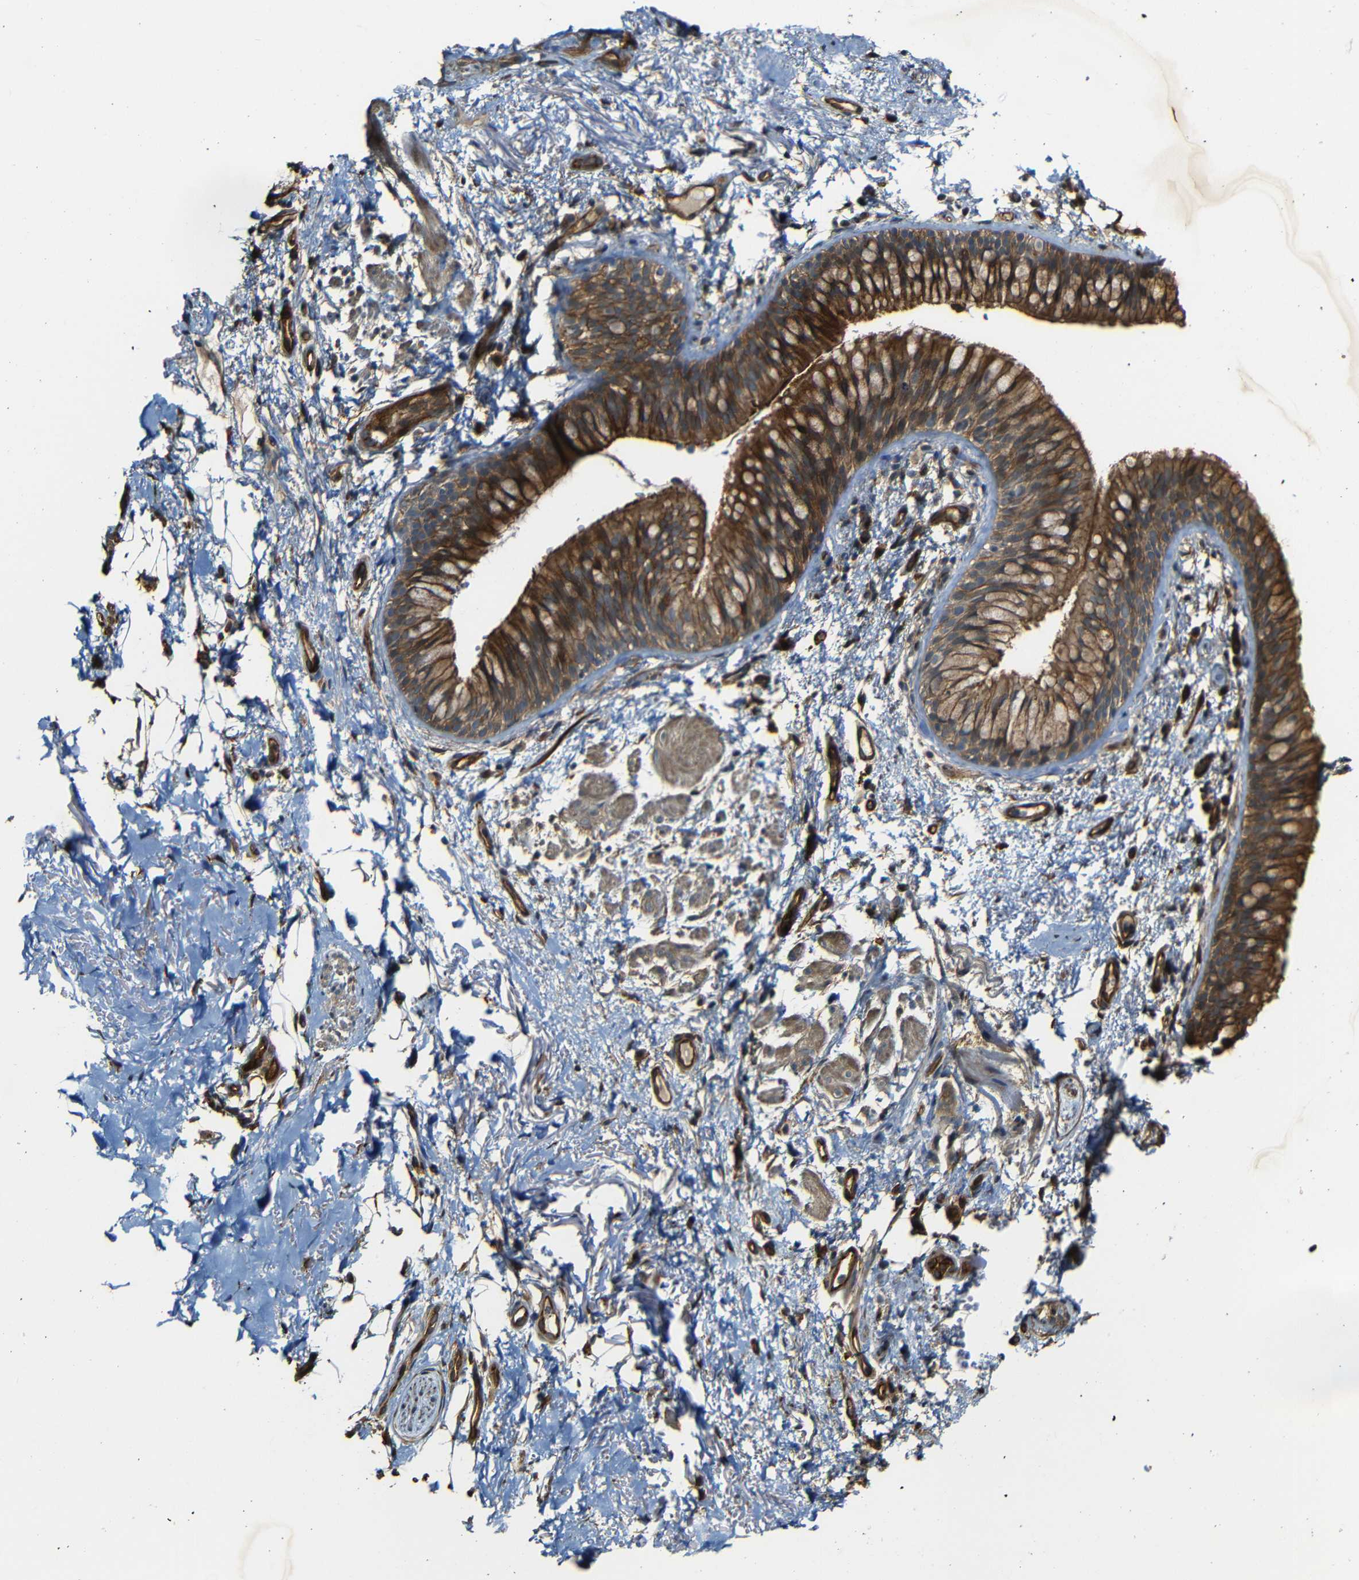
{"staining": {"intensity": "moderate", "quantity": ">75%", "location": "cytoplasmic/membranous"}, "tissue": "adipose tissue", "cell_type": "Adipocytes", "image_type": "normal", "snomed": [{"axis": "morphology", "description": "Normal tissue, NOS"}, {"axis": "topography", "description": "Cartilage tissue"}, {"axis": "topography", "description": "Bronchus"}], "caption": "The histopathology image exhibits a brown stain indicating the presence of a protein in the cytoplasmic/membranous of adipocytes in adipose tissue. The staining is performed using DAB (3,3'-diaminobenzidine) brown chromogen to label protein expression. The nuclei are counter-stained blue using hematoxylin.", "gene": "RELL1", "patient": {"sex": "female", "age": 73}}